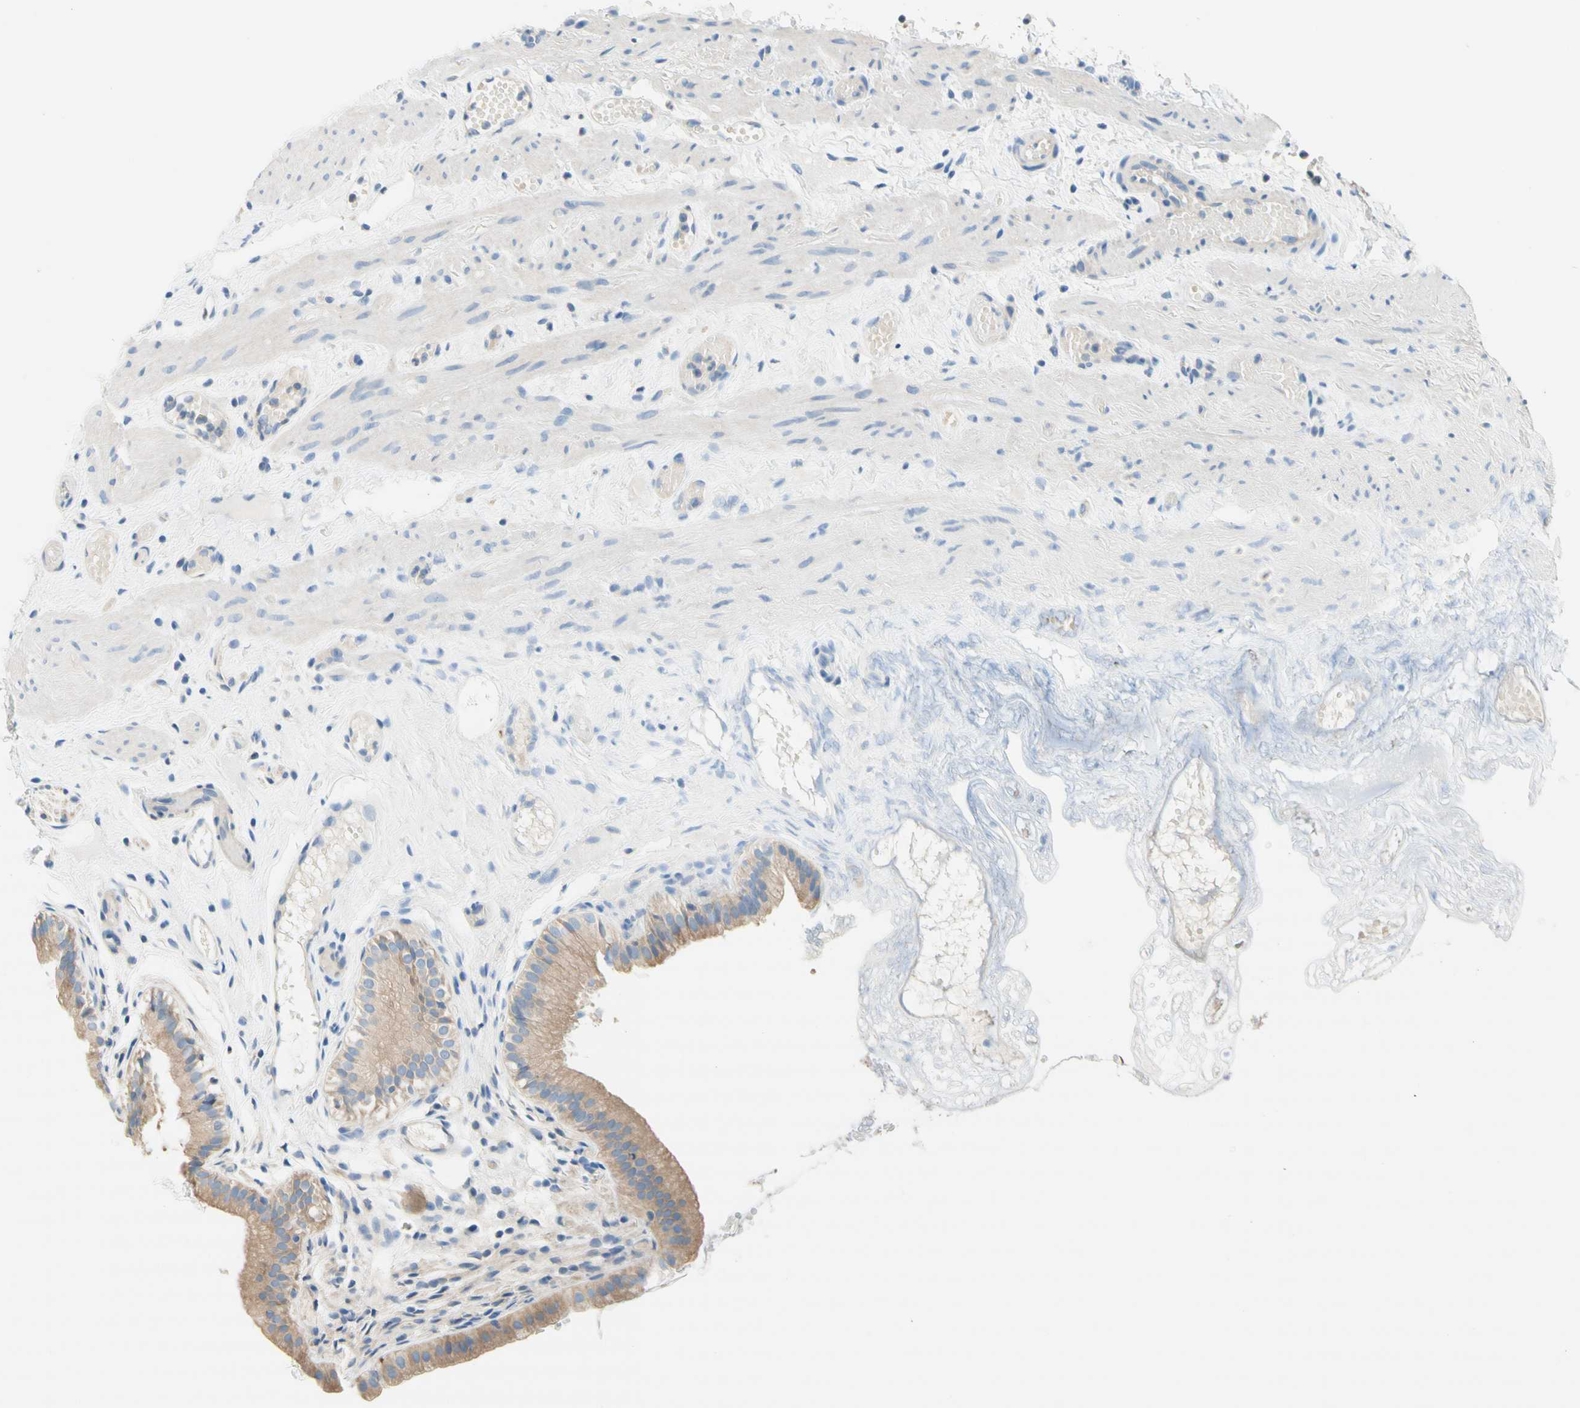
{"staining": {"intensity": "moderate", "quantity": ">75%", "location": "cytoplasmic/membranous"}, "tissue": "gallbladder", "cell_type": "Glandular cells", "image_type": "normal", "snomed": [{"axis": "morphology", "description": "Normal tissue, NOS"}, {"axis": "topography", "description": "Gallbladder"}], "caption": "IHC micrograph of normal gallbladder: human gallbladder stained using immunohistochemistry (IHC) exhibits medium levels of moderate protein expression localized specifically in the cytoplasmic/membranous of glandular cells, appearing as a cytoplasmic/membranous brown color.", "gene": "F3", "patient": {"sex": "female", "age": 26}}